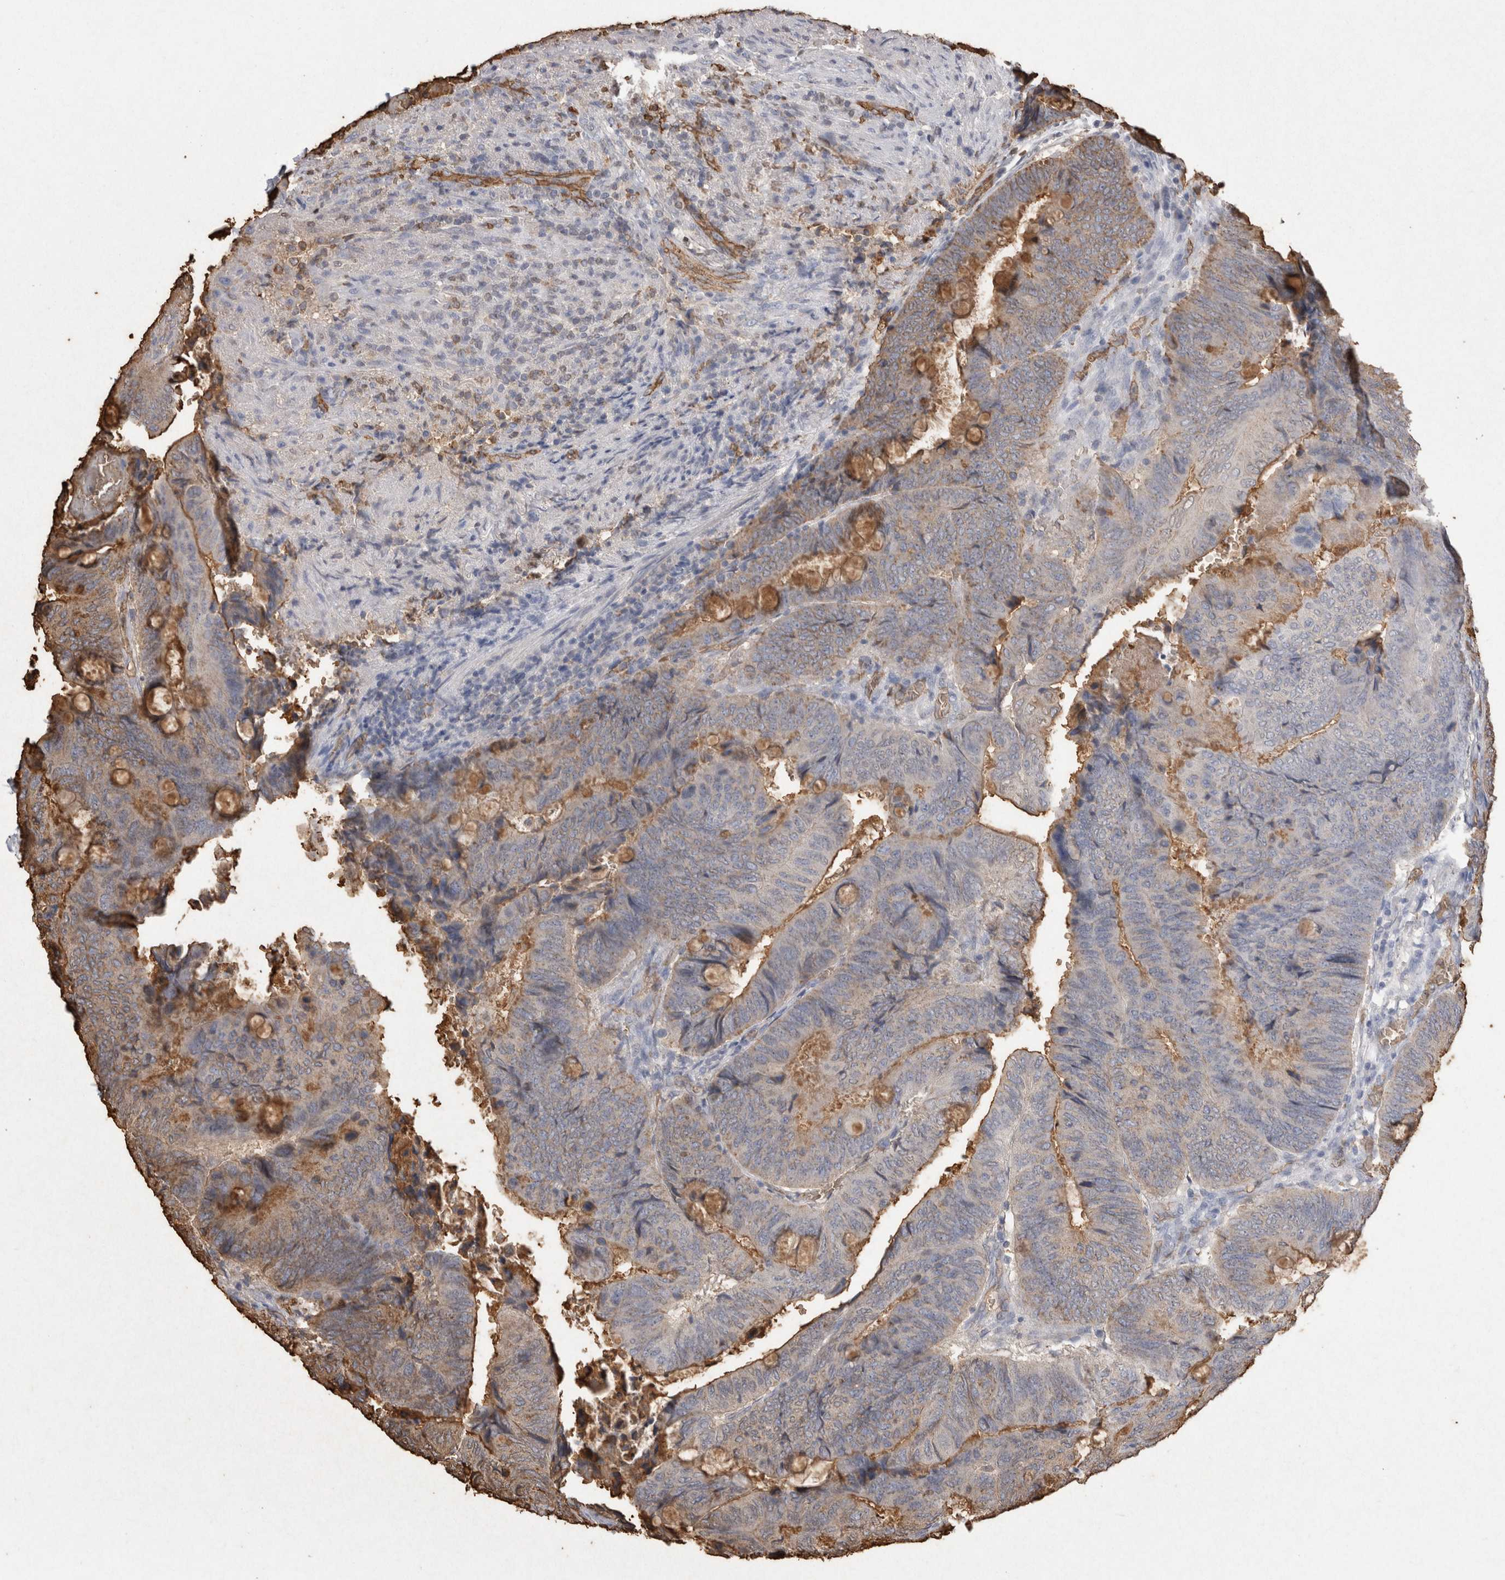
{"staining": {"intensity": "moderate", "quantity": "25%-75%", "location": "cytoplasmic/membranous"}, "tissue": "colorectal cancer", "cell_type": "Tumor cells", "image_type": "cancer", "snomed": [{"axis": "morphology", "description": "Normal tissue, NOS"}, {"axis": "morphology", "description": "Adenocarcinoma, NOS"}, {"axis": "topography", "description": "Rectum"}, {"axis": "topography", "description": "Peripheral nerve tissue"}], "caption": "A histopathology image showing moderate cytoplasmic/membranous expression in approximately 25%-75% of tumor cells in colorectal adenocarcinoma, as visualized by brown immunohistochemical staining.", "gene": "IL17RC", "patient": {"sex": "male", "age": 92}}